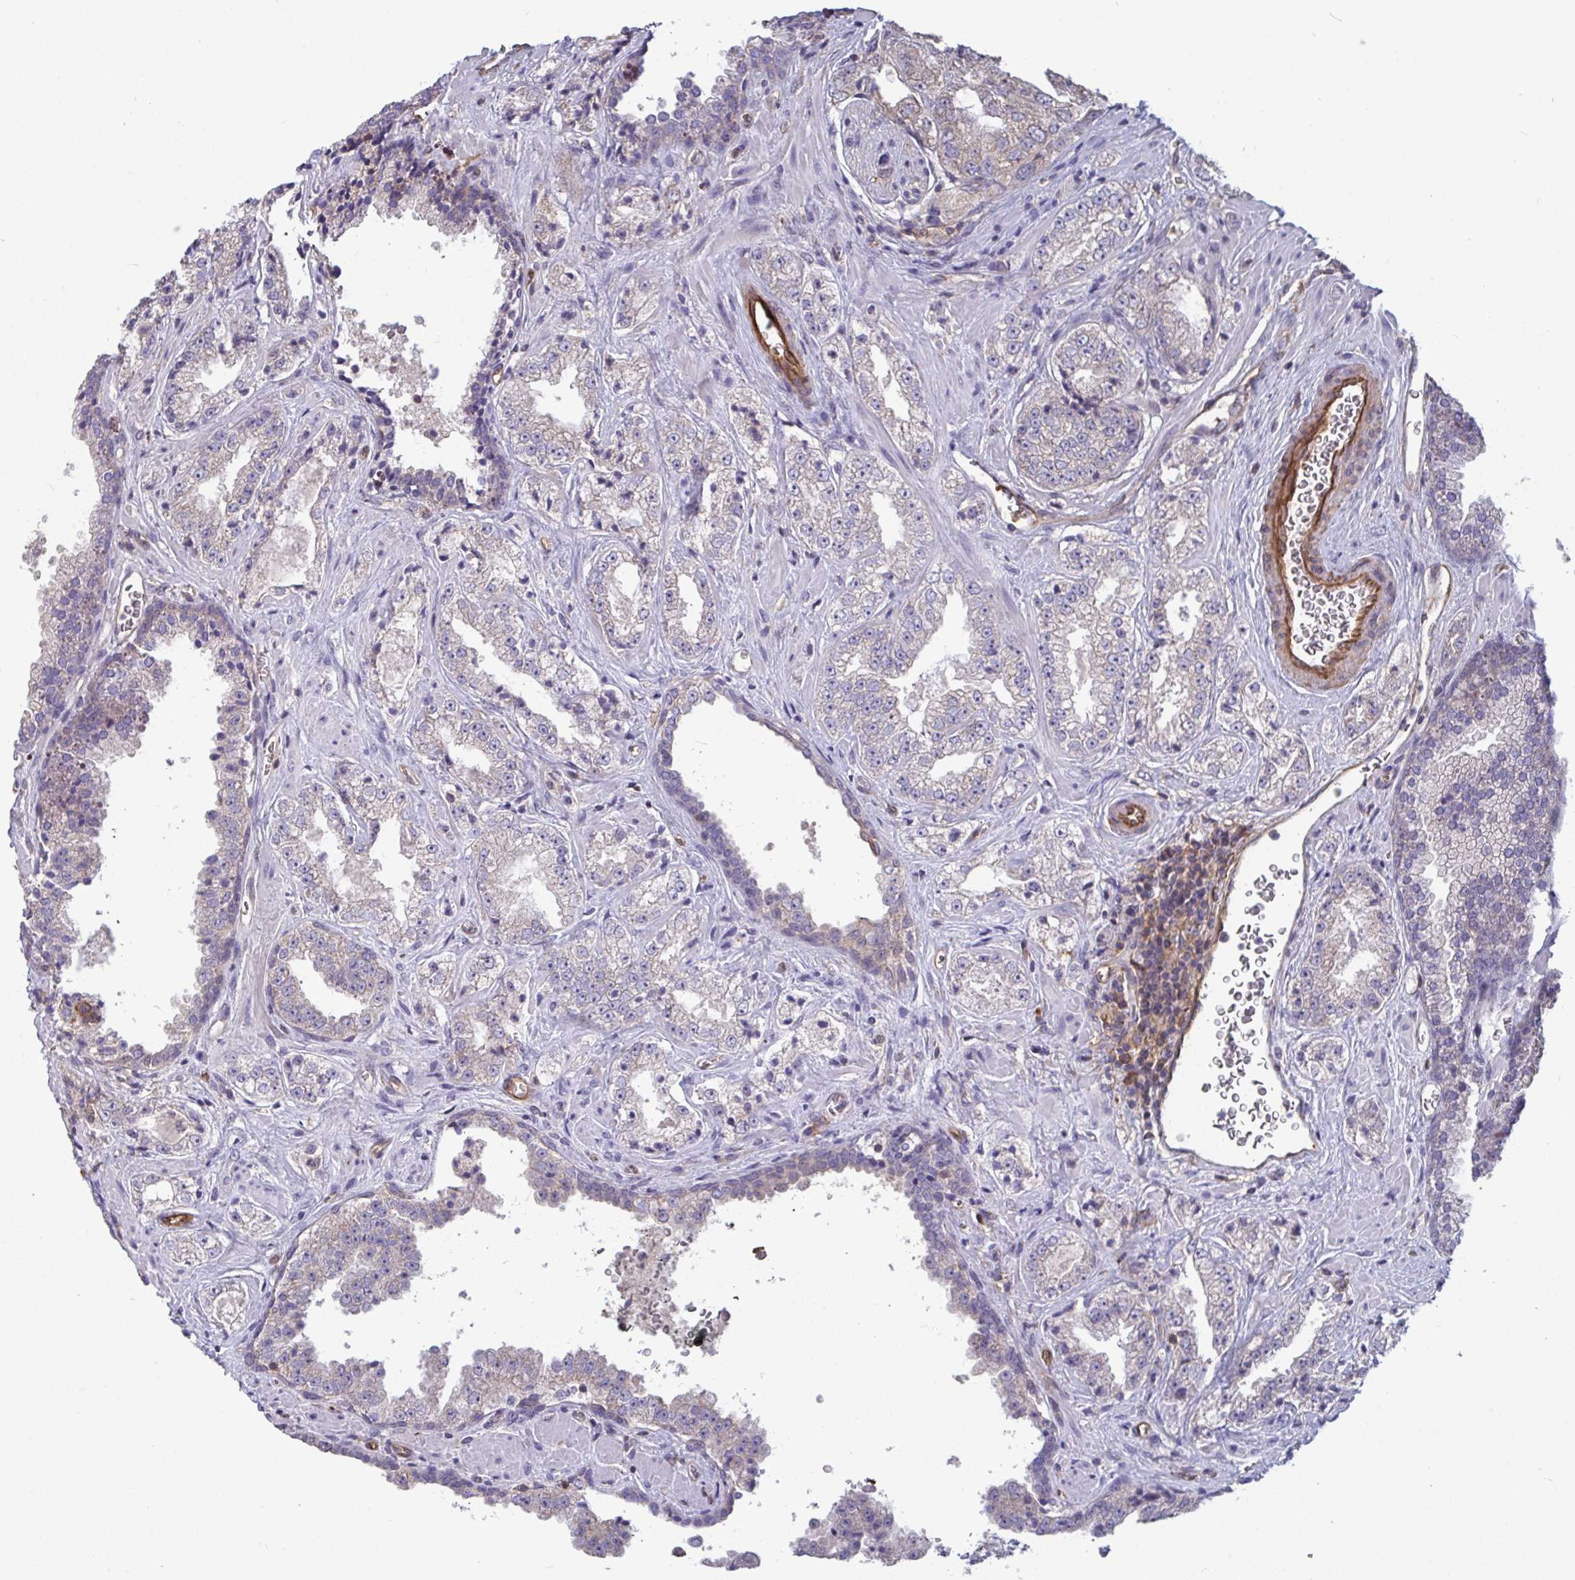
{"staining": {"intensity": "negative", "quantity": "none", "location": "none"}, "tissue": "prostate cancer", "cell_type": "Tumor cells", "image_type": "cancer", "snomed": [{"axis": "morphology", "description": "Adenocarcinoma, High grade"}, {"axis": "topography", "description": "Prostate"}], "caption": "Micrograph shows no protein expression in tumor cells of adenocarcinoma (high-grade) (prostate) tissue.", "gene": "ISCU", "patient": {"sex": "male", "age": 67}}